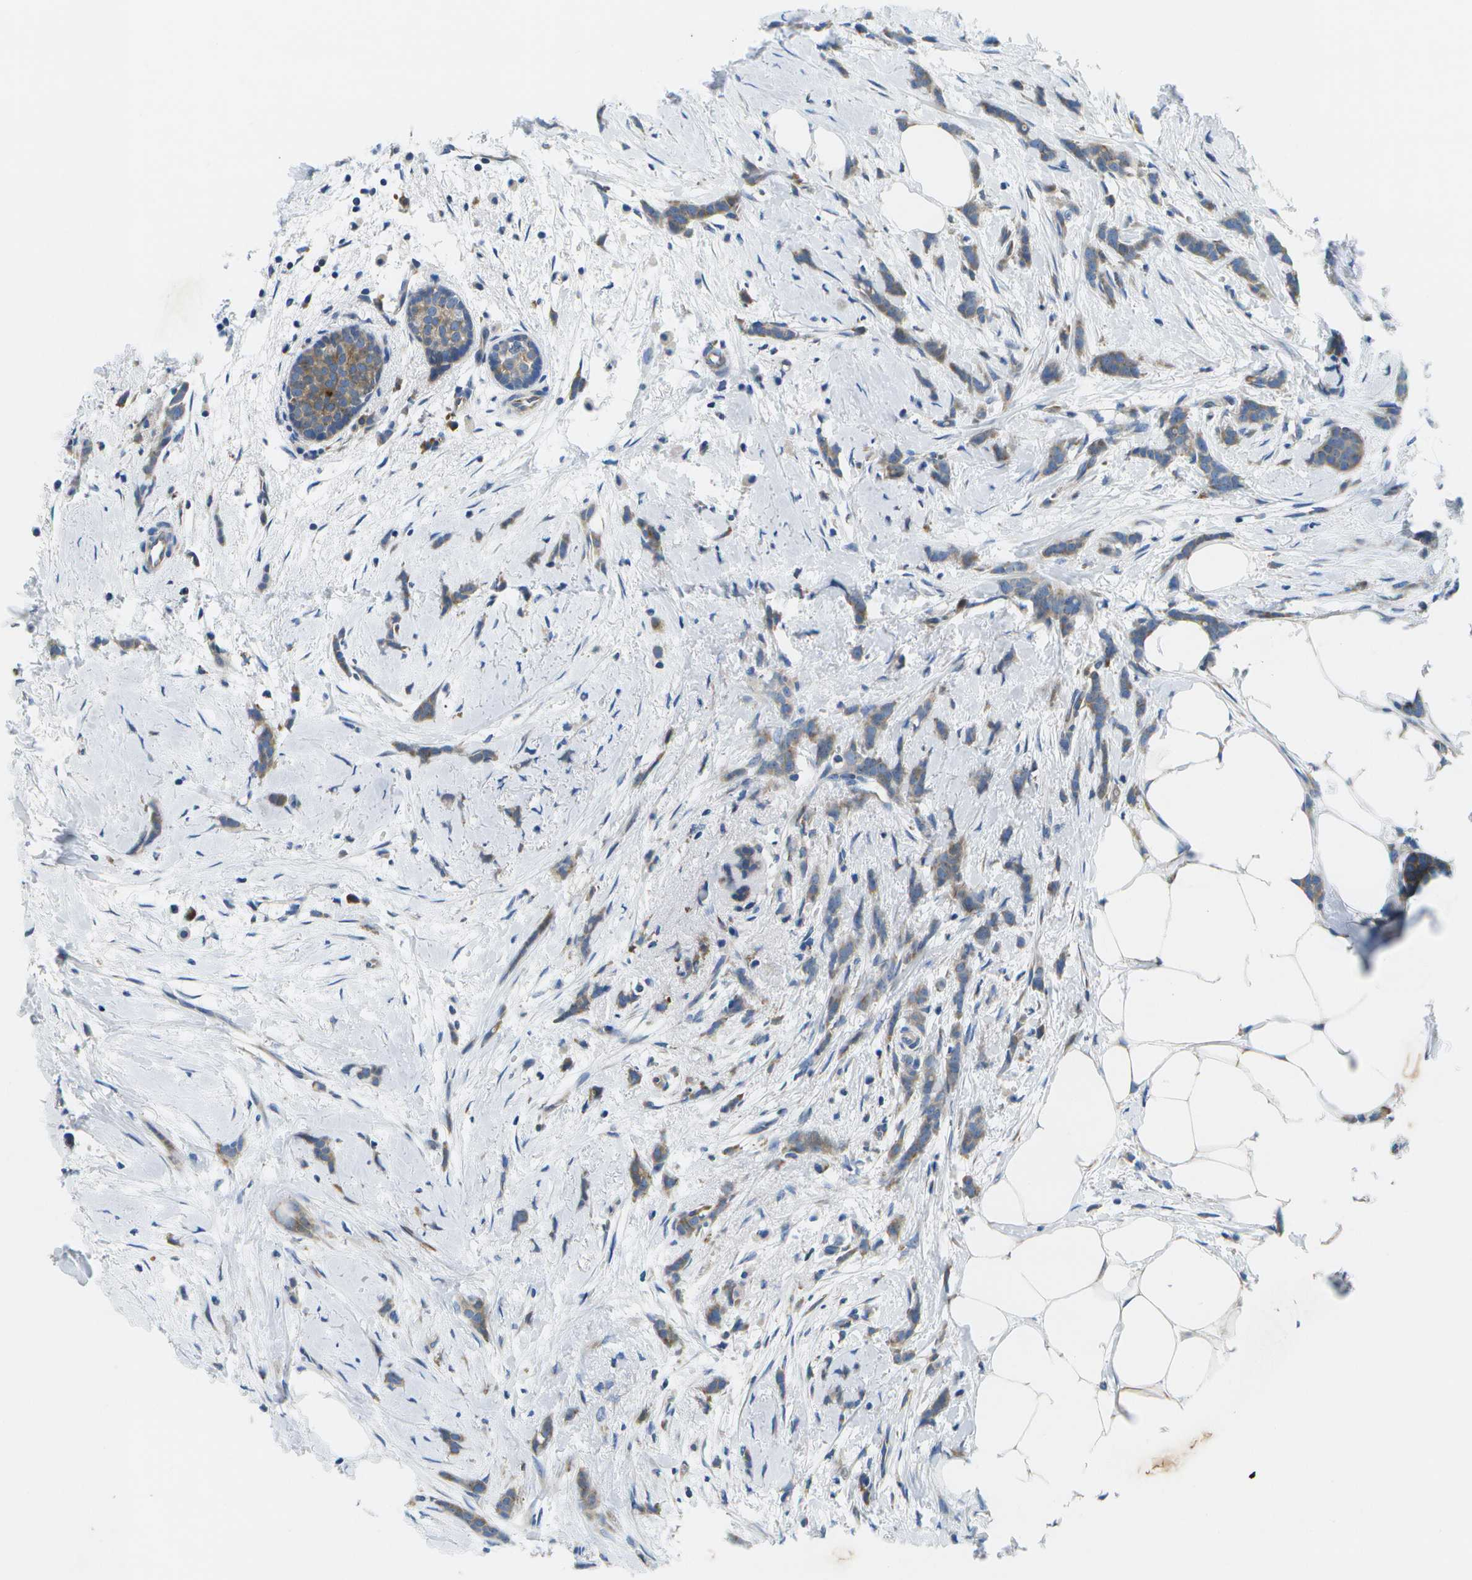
{"staining": {"intensity": "moderate", "quantity": ">75%", "location": "cytoplasmic/membranous"}, "tissue": "breast cancer", "cell_type": "Tumor cells", "image_type": "cancer", "snomed": [{"axis": "morphology", "description": "Lobular carcinoma, in situ"}, {"axis": "morphology", "description": "Lobular carcinoma"}, {"axis": "topography", "description": "Breast"}], "caption": "This photomicrograph shows IHC staining of human lobular carcinoma (breast), with medium moderate cytoplasmic/membranous positivity in approximately >75% of tumor cells.", "gene": "GDF5", "patient": {"sex": "female", "age": 41}}